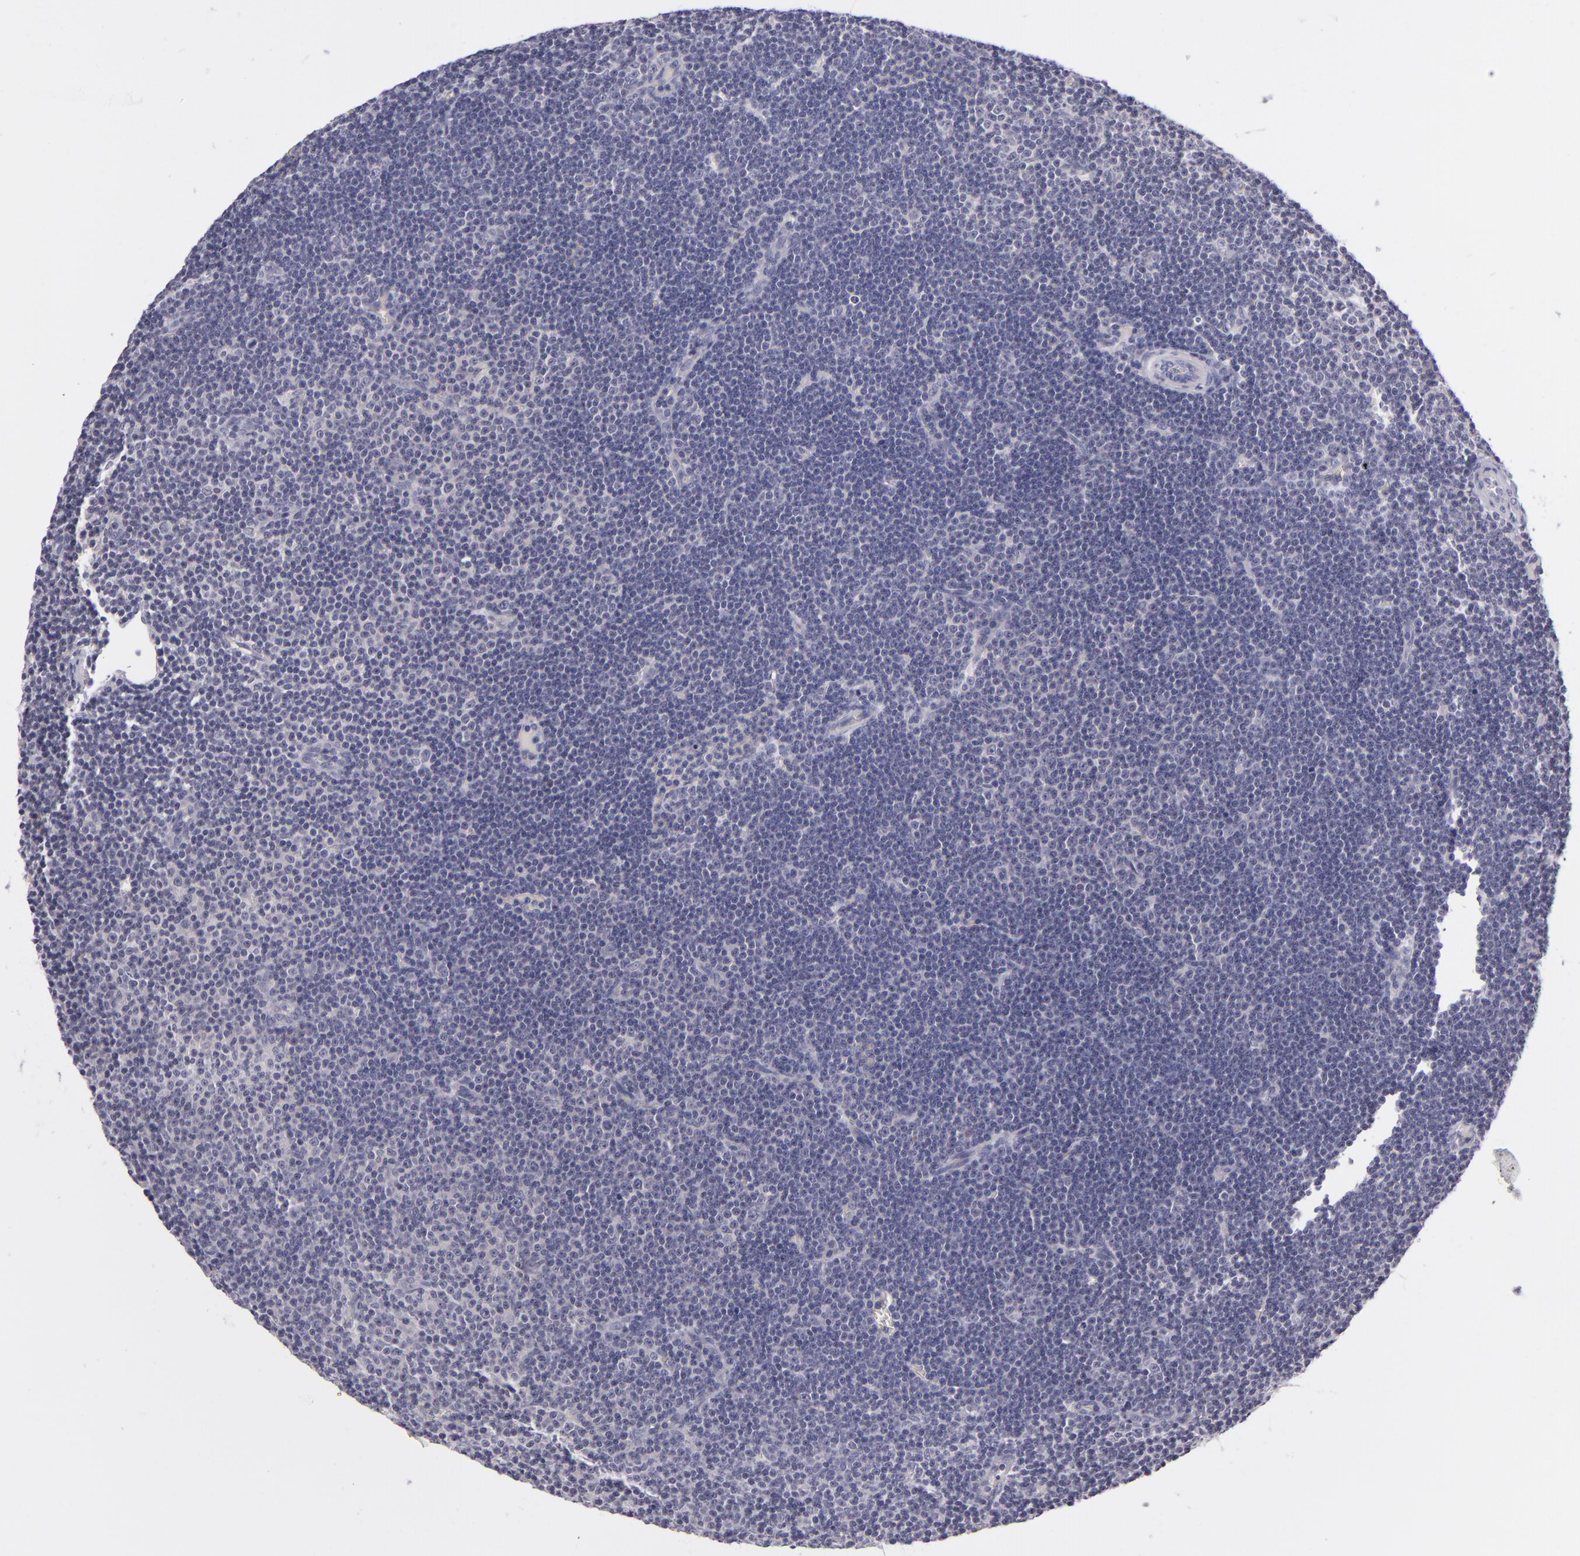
{"staining": {"intensity": "negative", "quantity": "none", "location": "none"}, "tissue": "lymphoma", "cell_type": "Tumor cells", "image_type": "cancer", "snomed": [{"axis": "morphology", "description": "Malignant lymphoma, non-Hodgkin's type, Low grade"}, {"axis": "topography", "description": "Lymph node"}], "caption": "Human malignant lymphoma, non-Hodgkin's type (low-grade) stained for a protein using immunohistochemistry (IHC) exhibits no positivity in tumor cells.", "gene": "DAG1", "patient": {"sex": "male", "age": 57}}